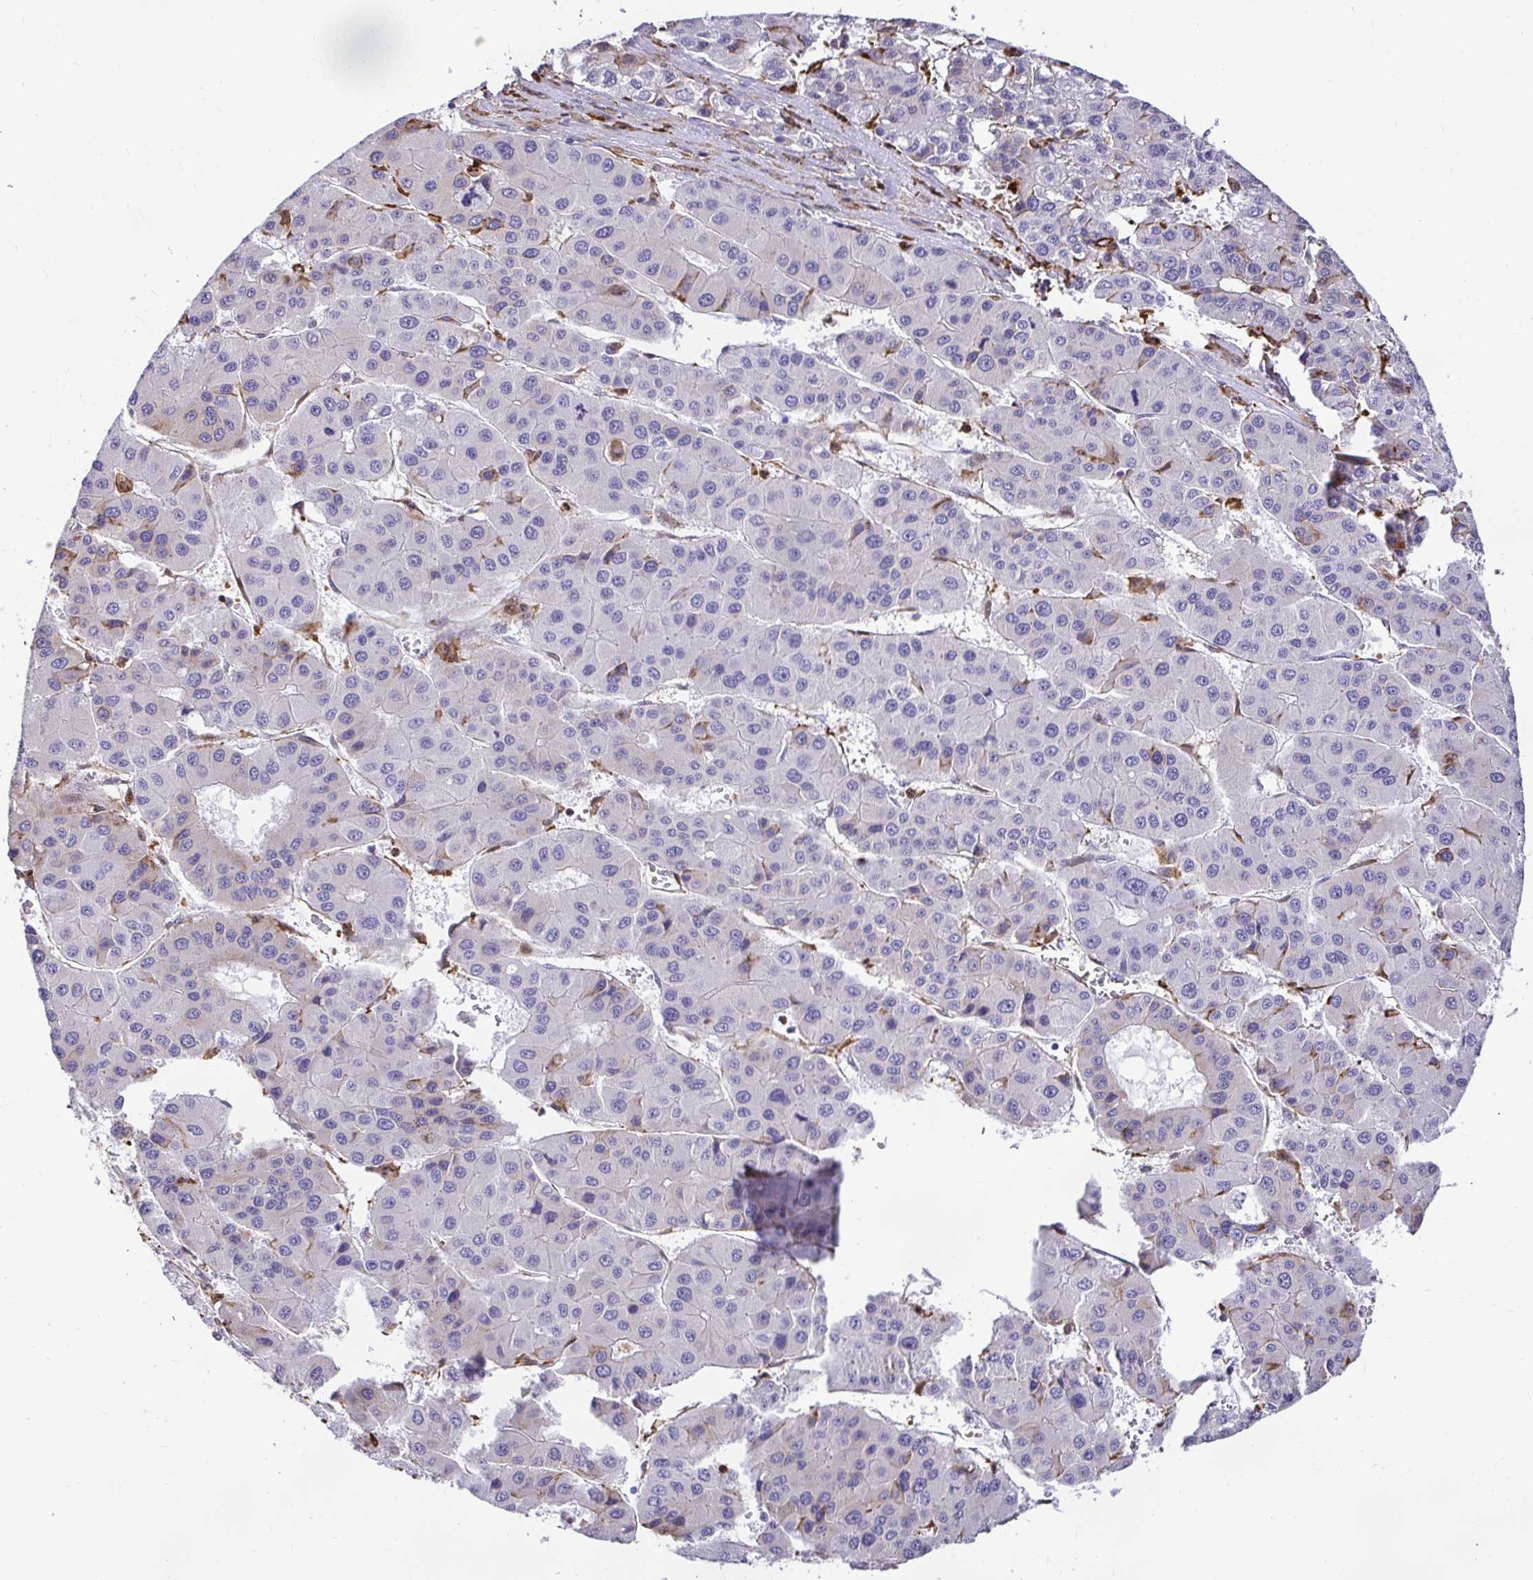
{"staining": {"intensity": "negative", "quantity": "none", "location": "none"}, "tissue": "liver cancer", "cell_type": "Tumor cells", "image_type": "cancer", "snomed": [{"axis": "morphology", "description": "Carcinoma, Hepatocellular, NOS"}, {"axis": "topography", "description": "Liver"}], "caption": "This is an immunohistochemistry photomicrograph of liver cancer (hepatocellular carcinoma). There is no expression in tumor cells.", "gene": "GSN", "patient": {"sex": "male", "age": 73}}